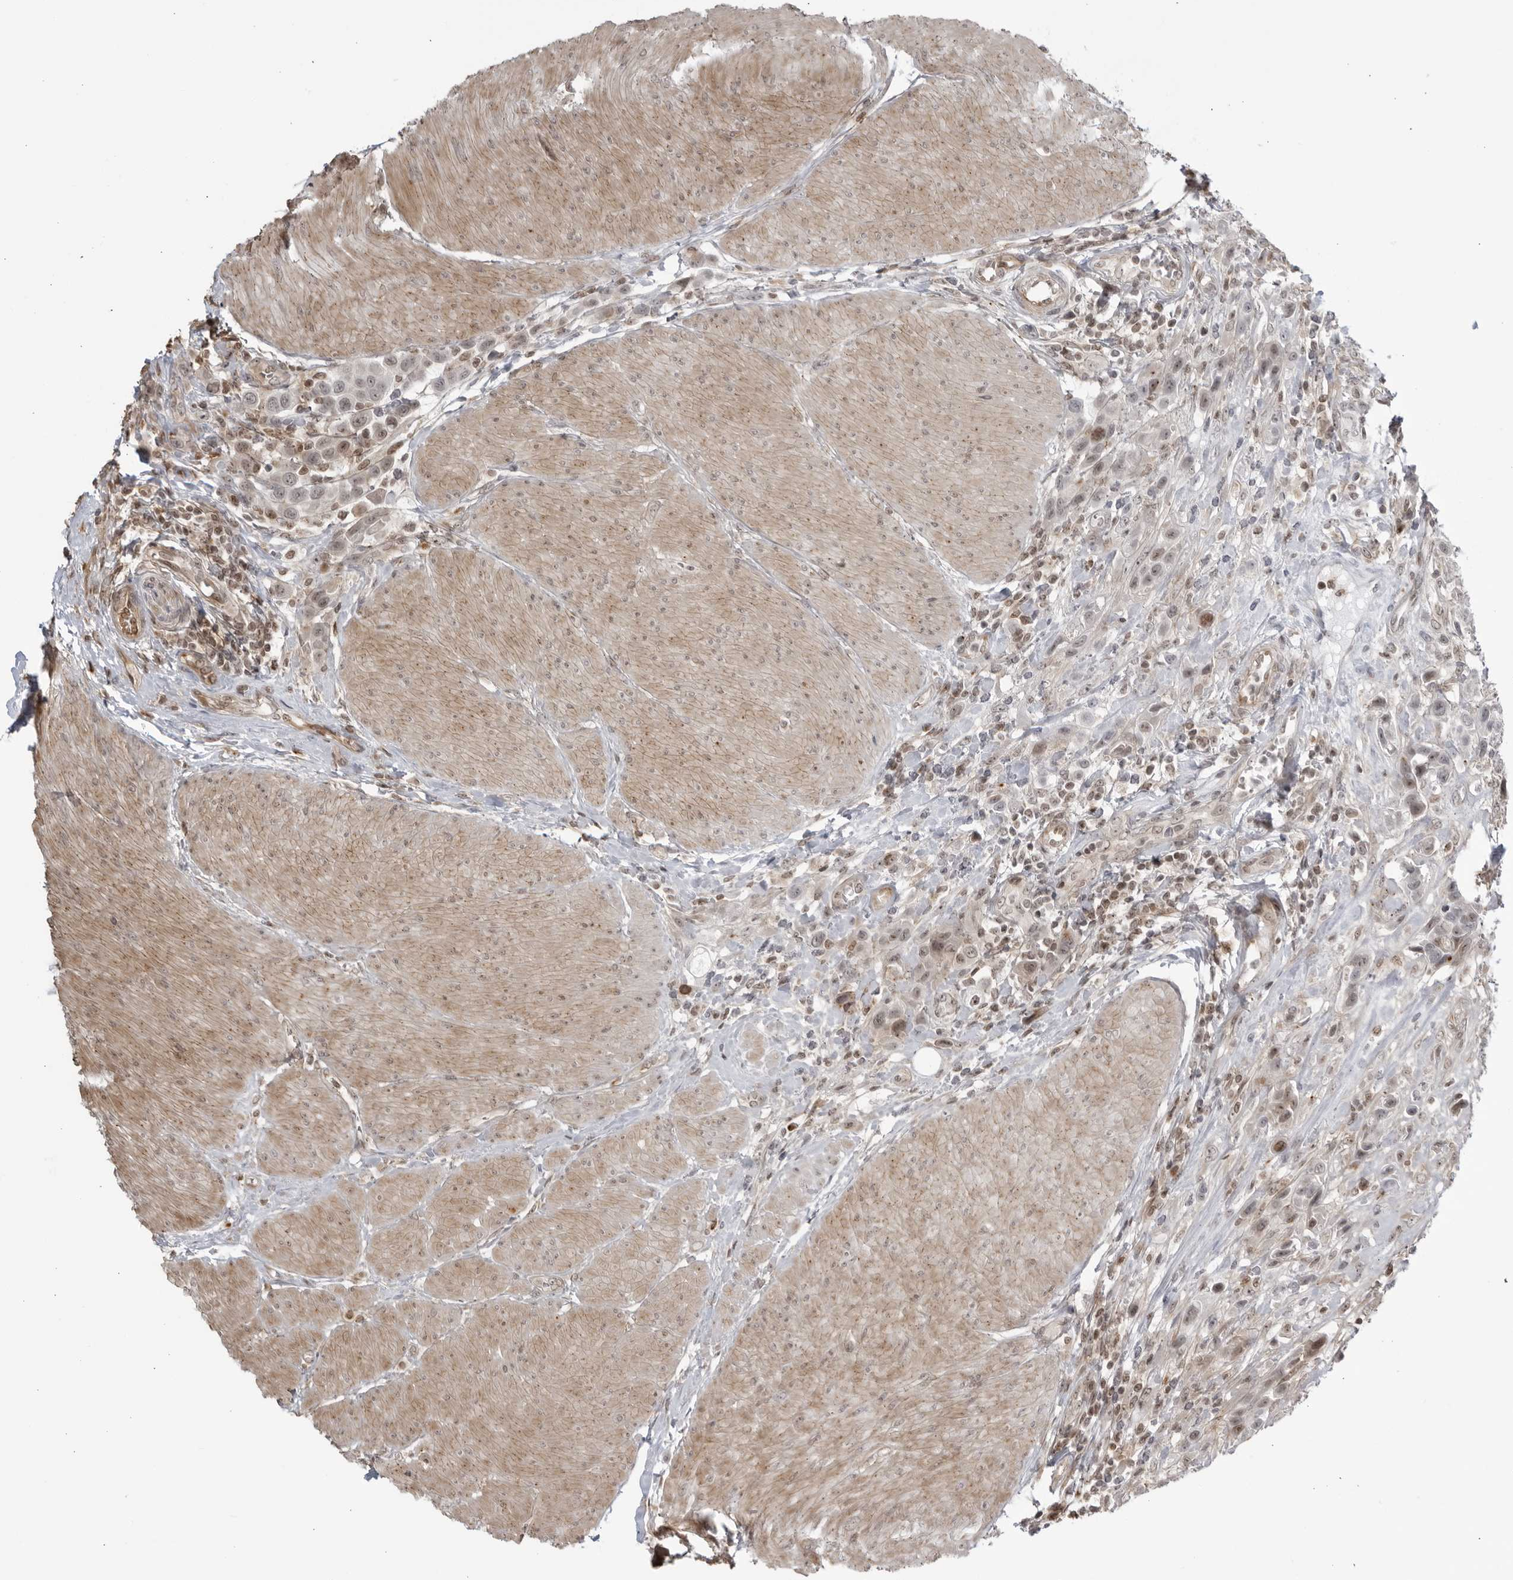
{"staining": {"intensity": "weak", "quantity": ">75%", "location": "nuclear"}, "tissue": "urothelial cancer", "cell_type": "Tumor cells", "image_type": "cancer", "snomed": [{"axis": "morphology", "description": "Urothelial carcinoma, High grade"}, {"axis": "topography", "description": "Urinary bladder"}], "caption": "Immunohistochemistry (IHC) of urothelial cancer demonstrates low levels of weak nuclear positivity in about >75% of tumor cells.", "gene": "TCF21", "patient": {"sex": "male", "age": 50}}